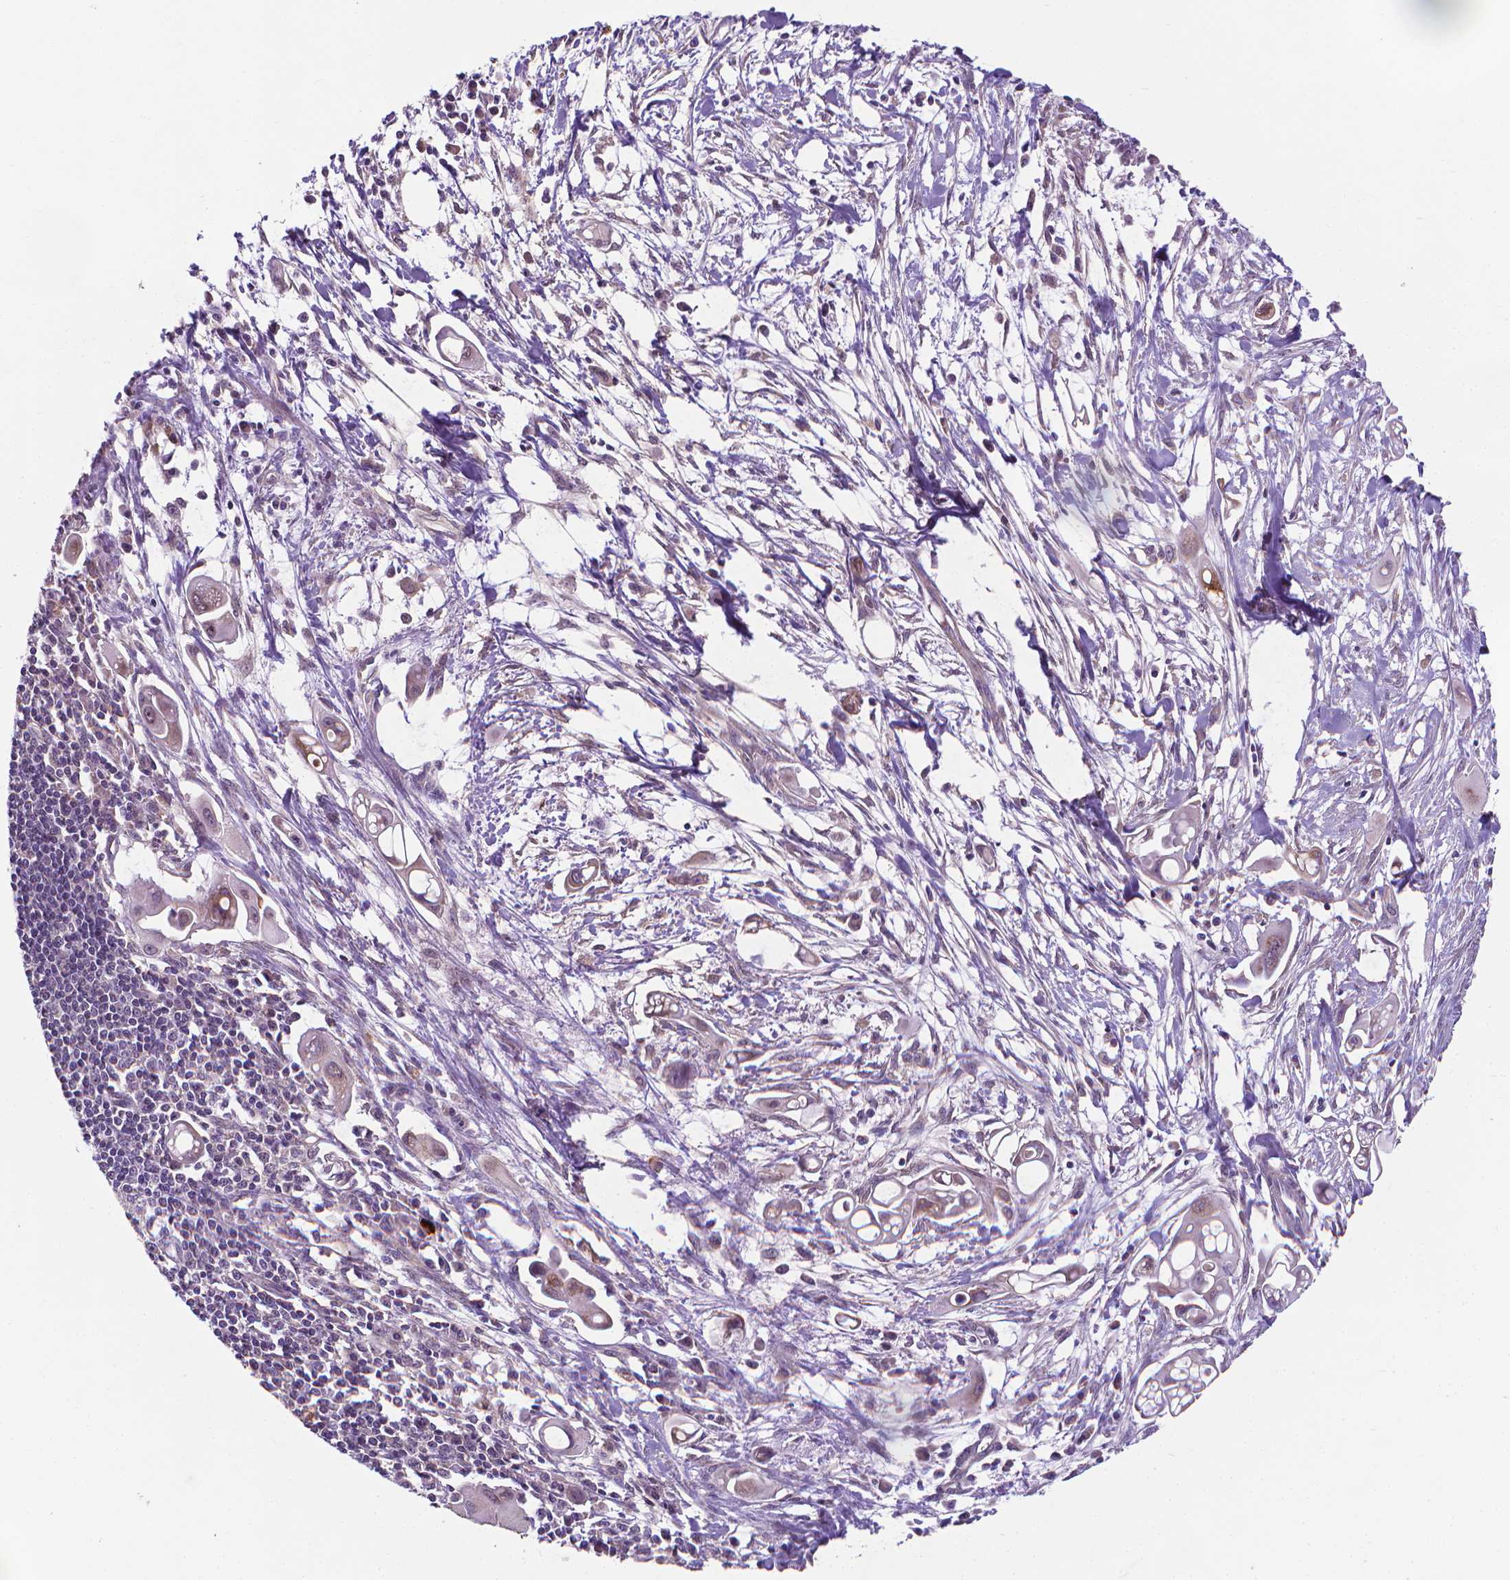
{"staining": {"intensity": "moderate", "quantity": "<25%", "location": "cytoplasmic/membranous"}, "tissue": "pancreatic cancer", "cell_type": "Tumor cells", "image_type": "cancer", "snomed": [{"axis": "morphology", "description": "Adenocarcinoma, NOS"}, {"axis": "topography", "description": "Pancreas"}], "caption": "Immunohistochemical staining of human pancreatic adenocarcinoma shows low levels of moderate cytoplasmic/membranous protein staining in approximately <25% of tumor cells.", "gene": "GPR63", "patient": {"sex": "male", "age": 50}}